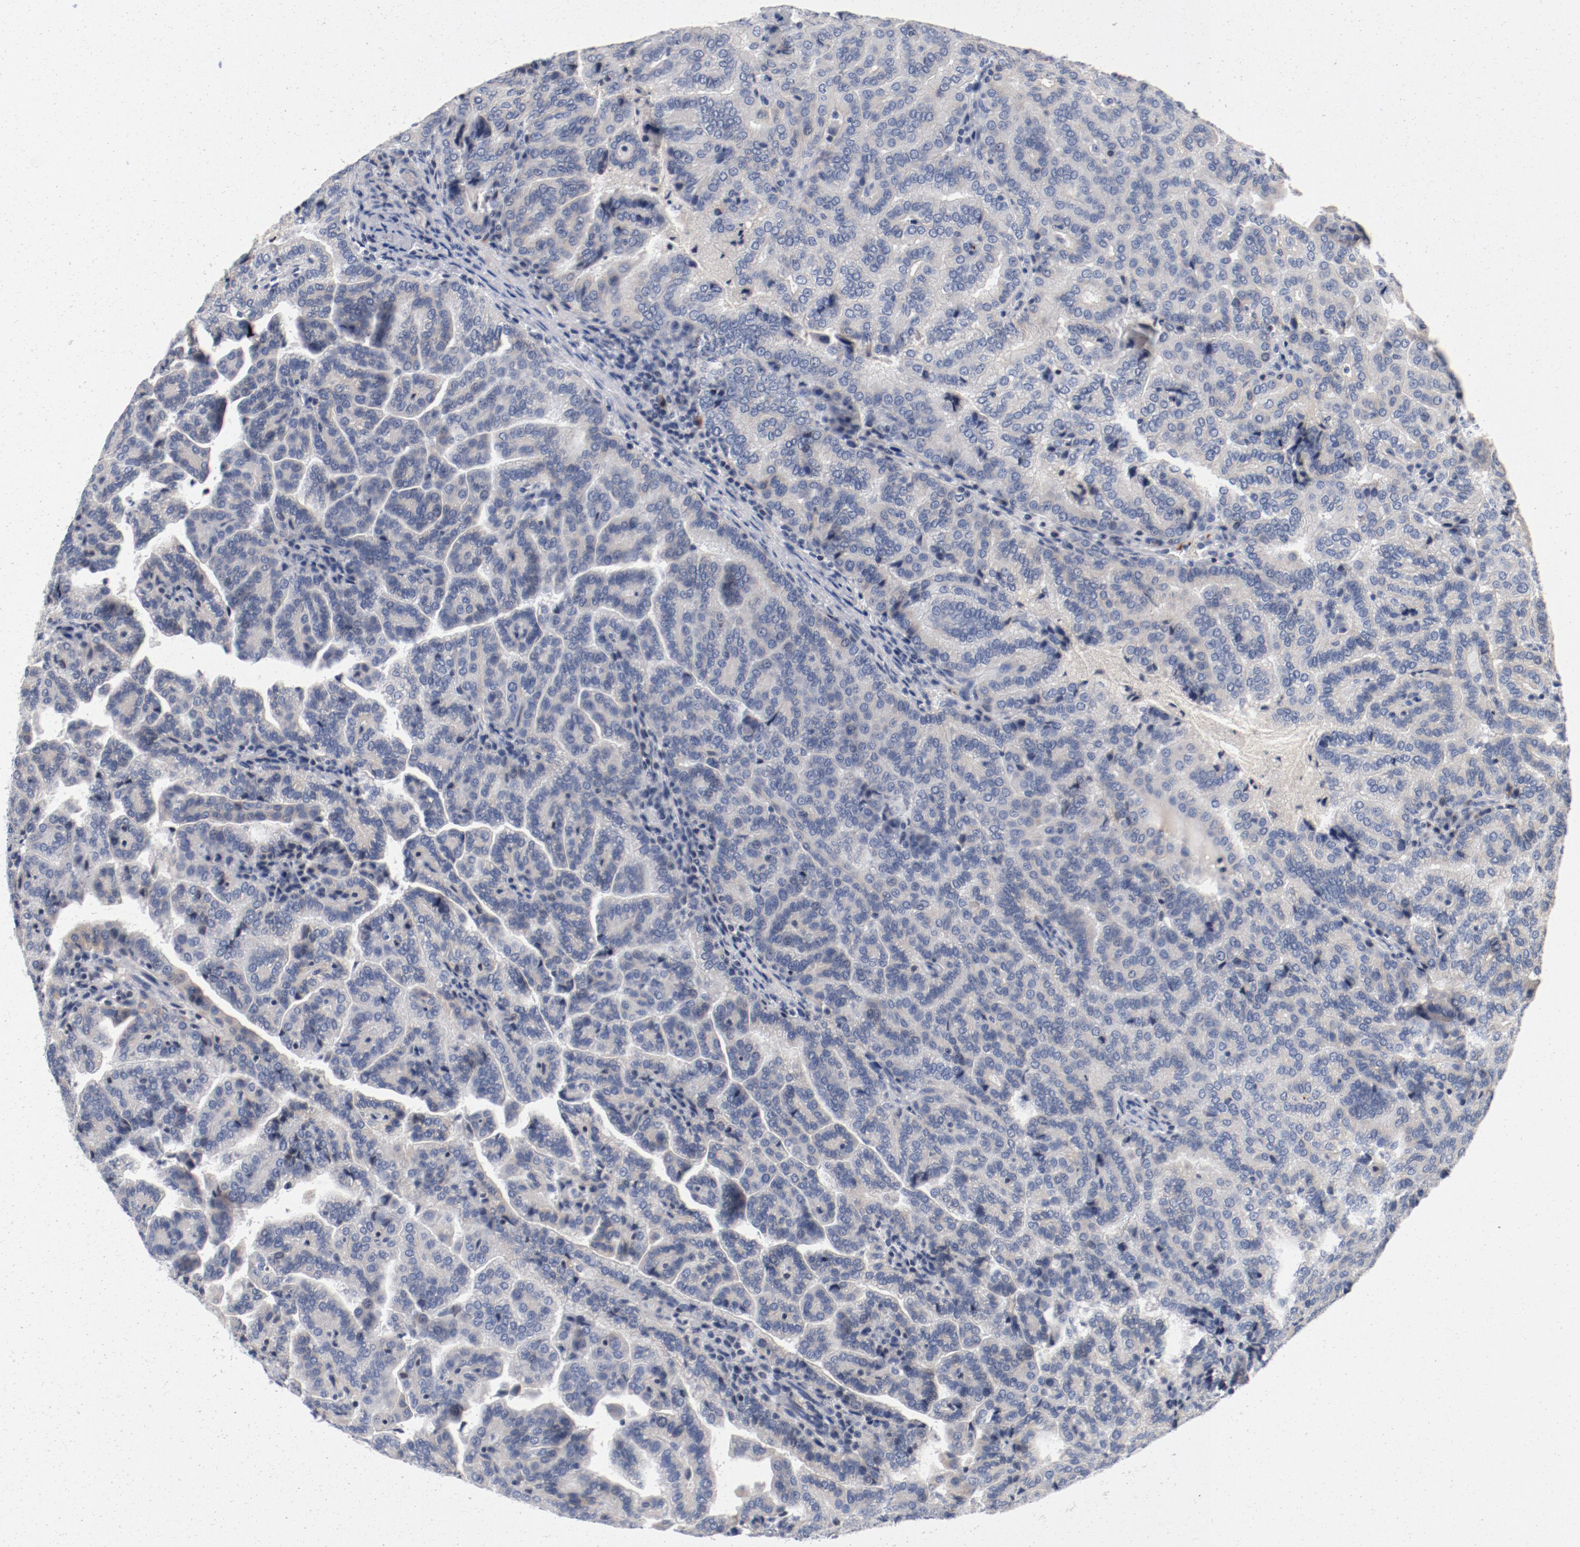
{"staining": {"intensity": "weak", "quantity": "25%-75%", "location": "cytoplasmic/membranous"}, "tissue": "renal cancer", "cell_type": "Tumor cells", "image_type": "cancer", "snomed": [{"axis": "morphology", "description": "Adenocarcinoma, NOS"}, {"axis": "topography", "description": "Kidney"}], "caption": "Renal adenocarcinoma stained with a protein marker reveals weak staining in tumor cells.", "gene": "PIM1", "patient": {"sex": "male", "age": 61}}